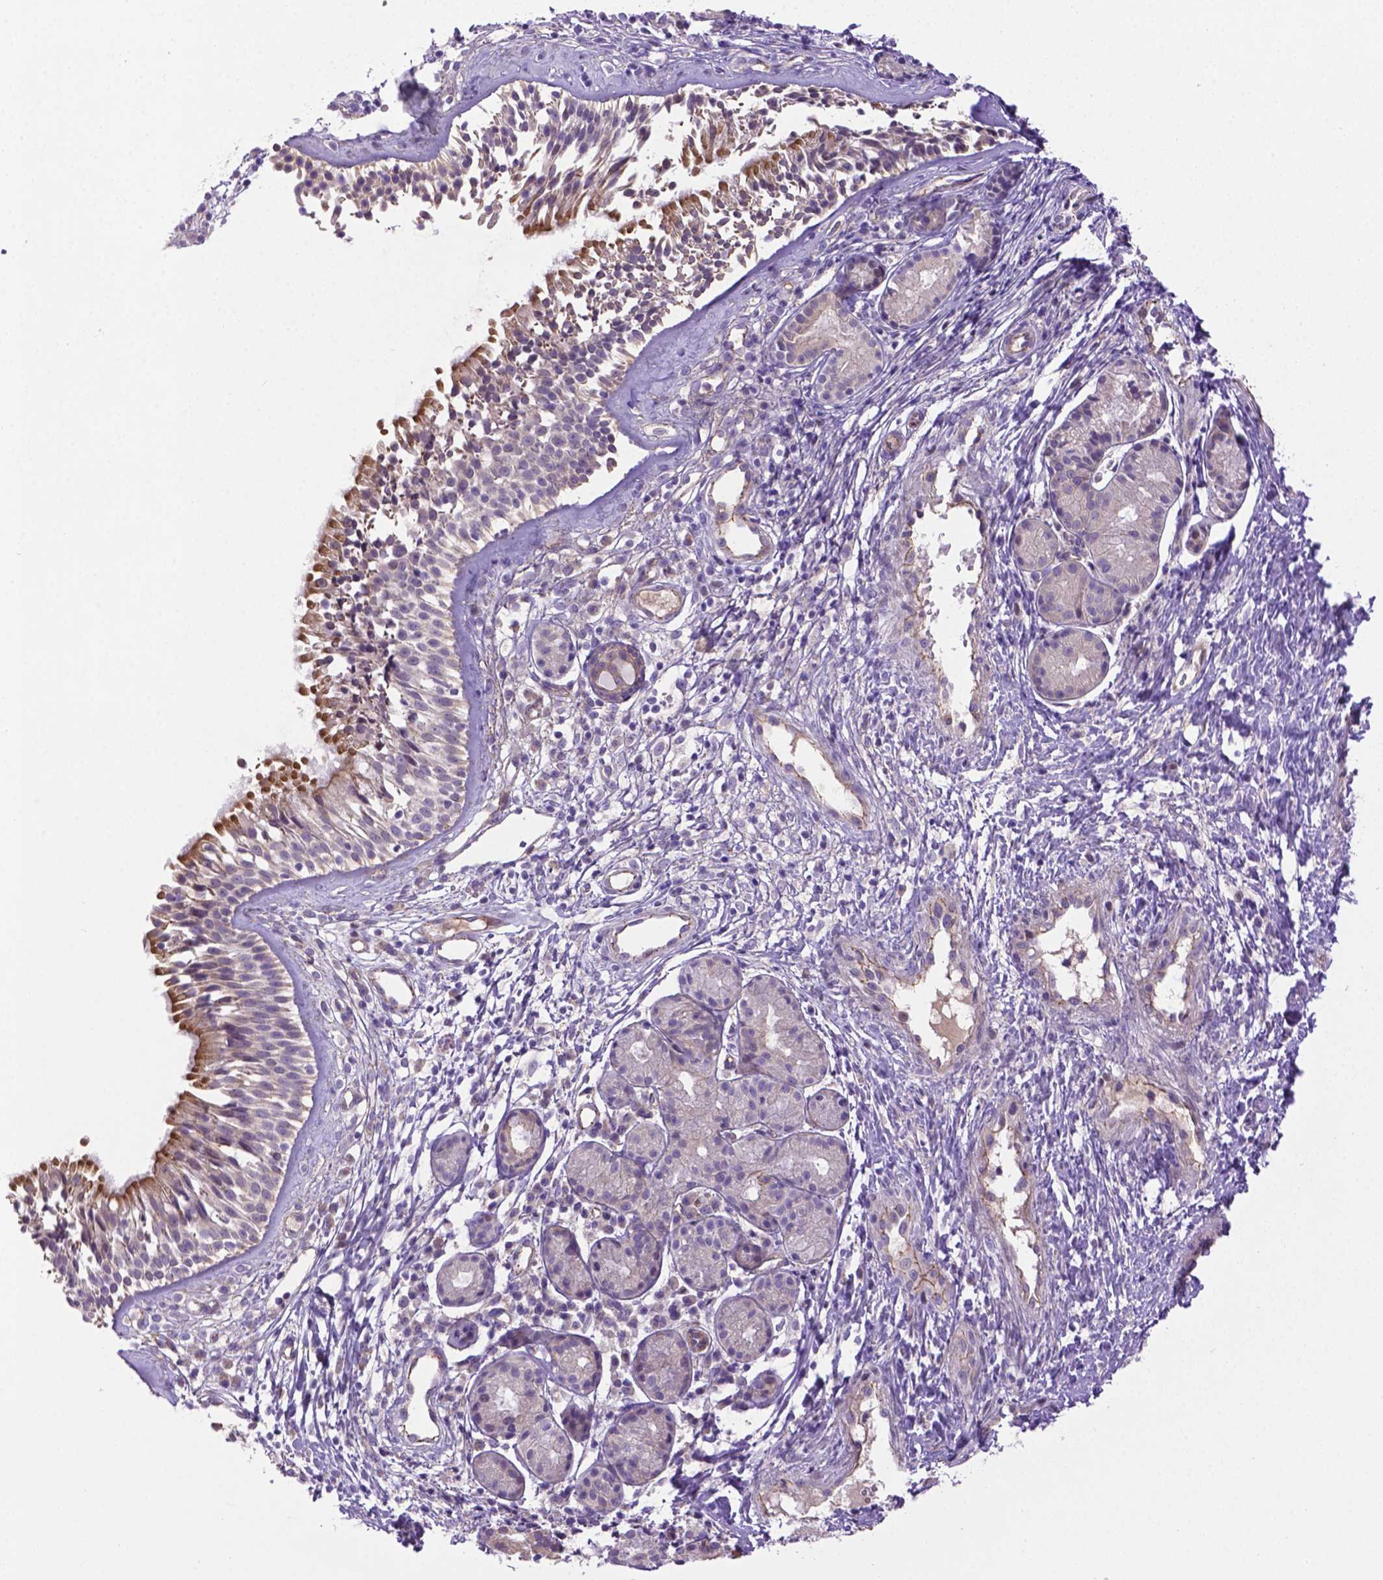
{"staining": {"intensity": "moderate", "quantity": "<25%", "location": "cytoplasmic/membranous"}, "tissue": "nasopharynx", "cell_type": "Respiratory epithelial cells", "image_type": "normal", "snomed": [{"axis": "morphology", "description": "Normal tissue, NOS"}, {"axis": "topography", "description": "Nasopharynx"}], "caption": "Moderate cytoplasmic/membranous staining for a protein is appreciated in about <25% of respiratory epithelial cells of normal nasopharynx using IHC.", "gene": "CCER2", "patient": {"sex": "male", "age": 58}}